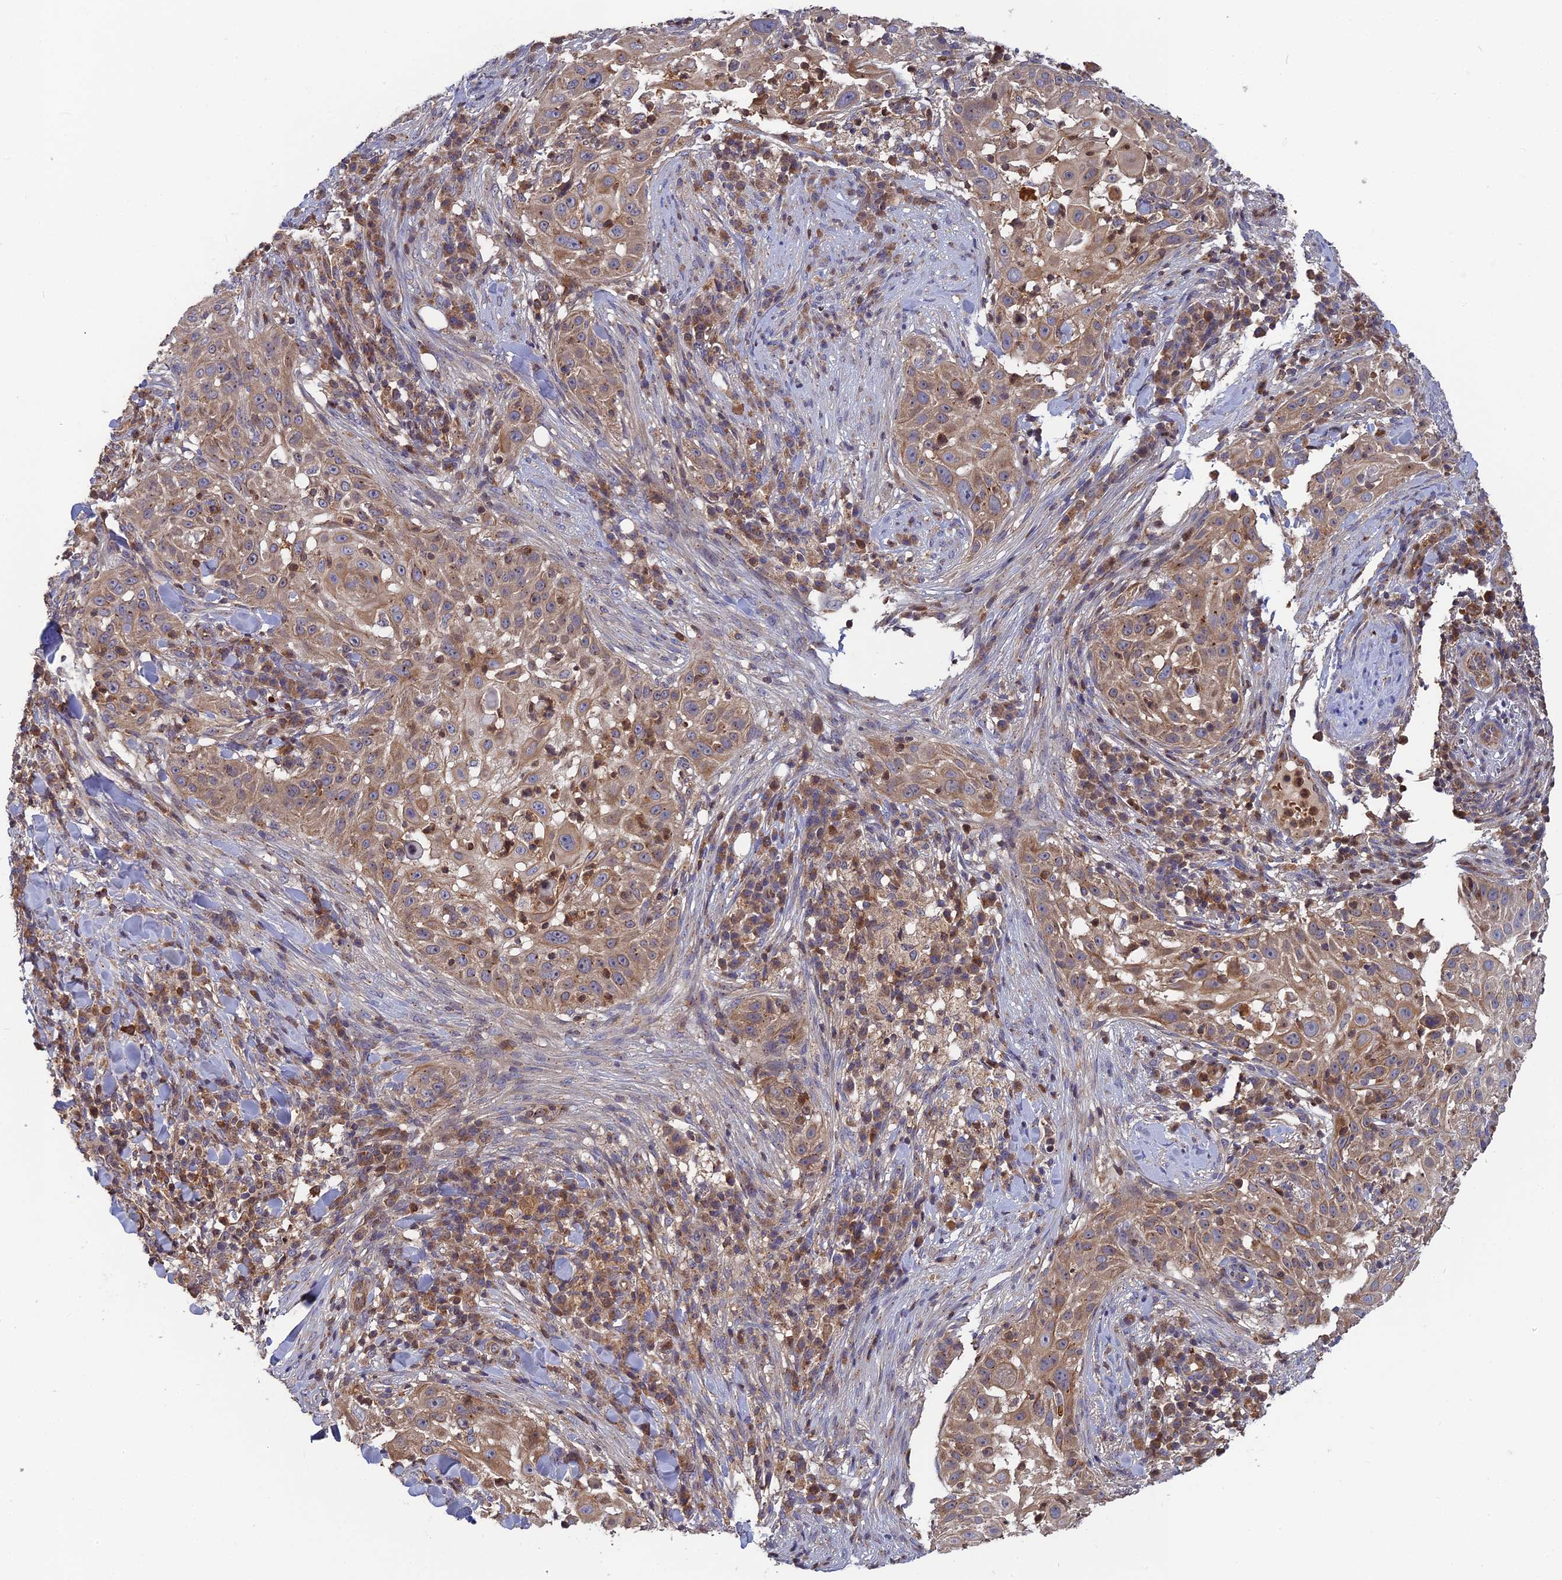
{"staining": {"intensity": "moderate", "quantity": "25%-75%", "location": "cytoplasmic/membranous"}, "tissue": "skin cancer", "cell_type": "Tumor cells", "image_type": "cancer", "snomed": [{"axis": "morphology", "description": "Squamous cell carcinoma, NOS"}, {"axis": "topography", "description": "Skin"}], "caption": "Immunohistochemistry micrograph of human squamous cell carcinoma (skin) stained for a protein (brown), which demonstrates medium levels of moderate cytoplasmic/membranous expression in approximately 25%-75% of tumor cells.", "gene": "RPIA", "patient": {"sex": "female", "age": 44}}